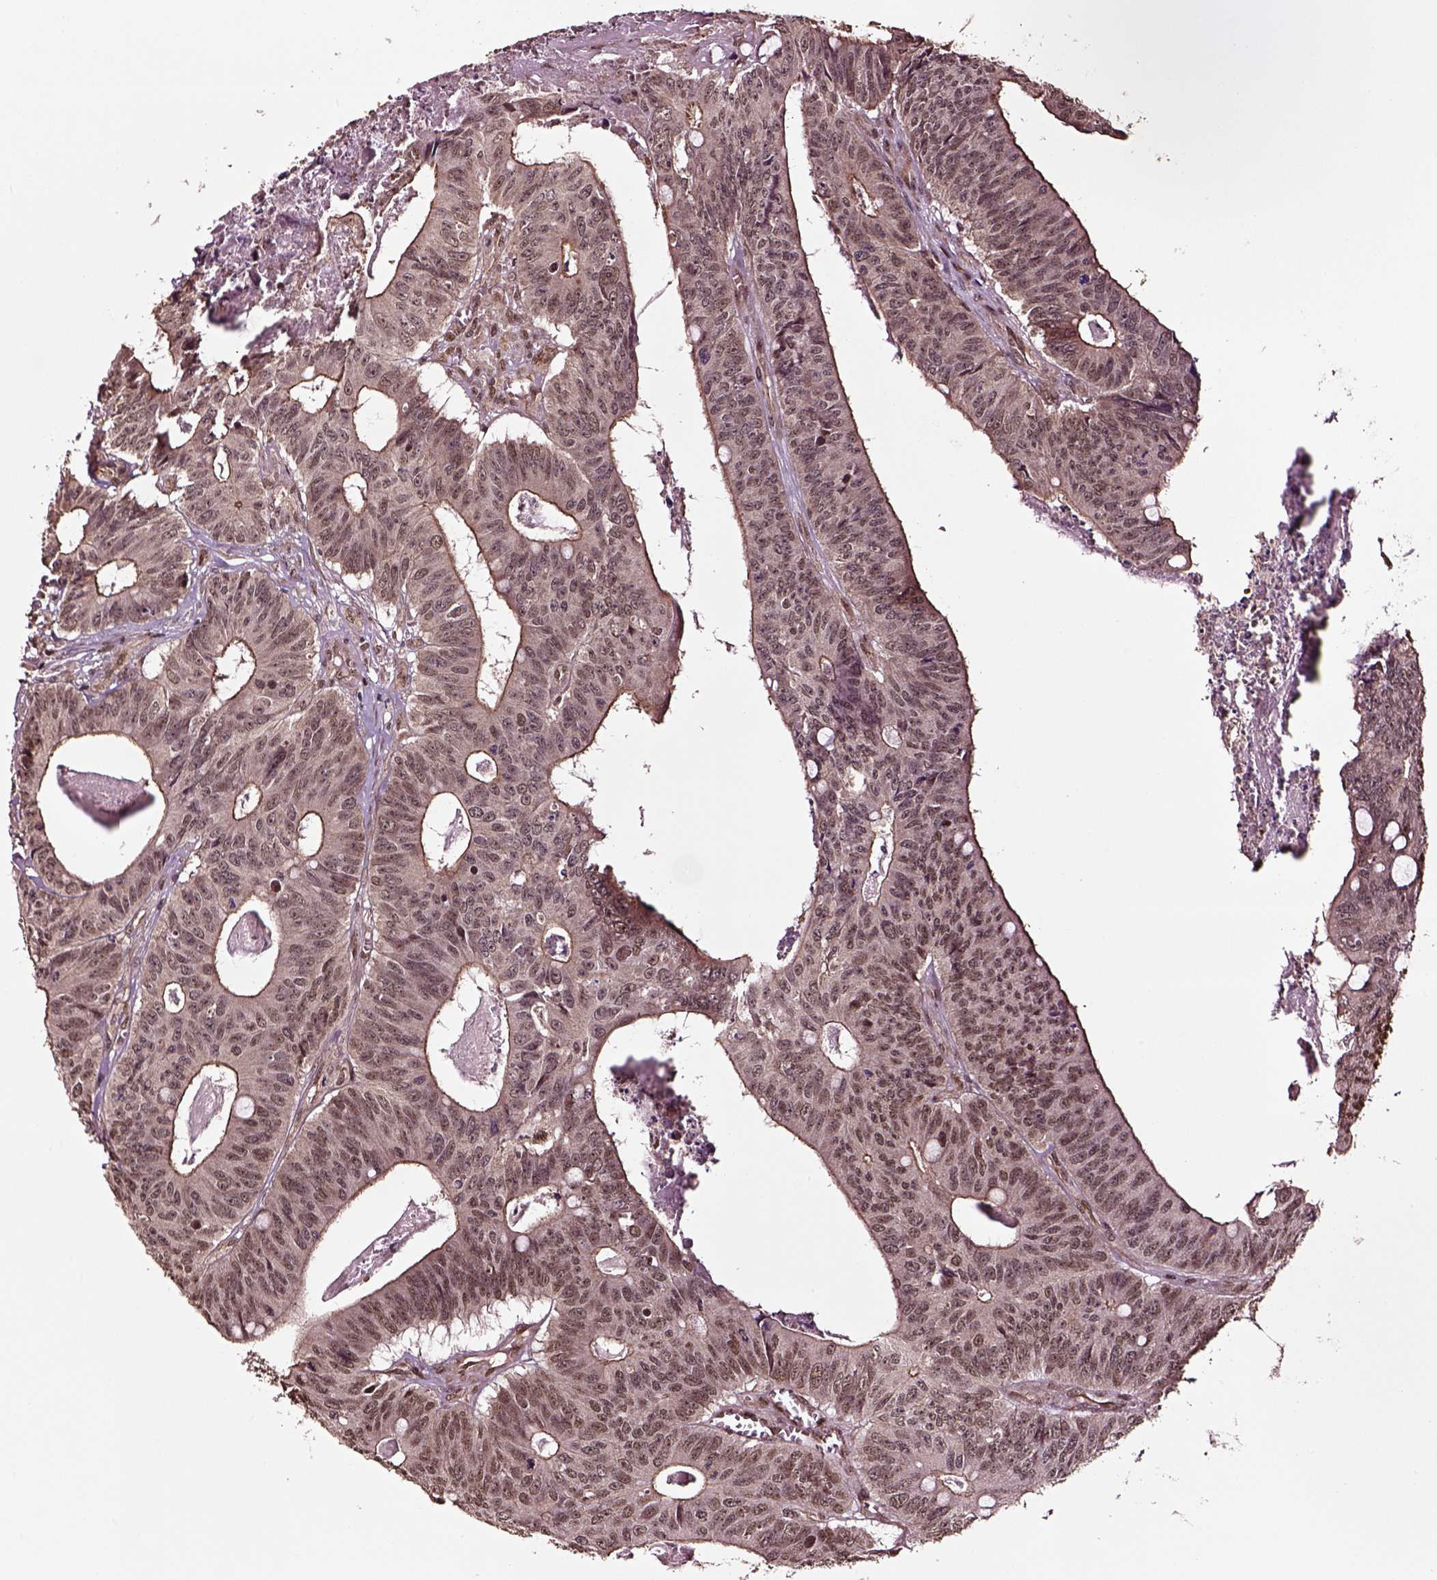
{"staining": {"intensity": "moderate", "quantity": "<25%", "location": "cytoplasmic/membranous"}, "tissue": "colorectal cancer", "cell_type": "Tumor cells", "image_type": "cancer", "snomed": [{"axis": "morphology", "description": "Adenocarcinoma, NOS"}, {"axis": "topography", "description": "Colon"}], "caption": "This histopathology image exhibits immunohistochemistry (IHC) staining of human adenocarcinoma (colorectal), with low moderate cytoplasmic/membranous staining in approximately <25% of tumor cells.", "gene": "RASSF5", "patient": {"sex": "male", "age": 84}}